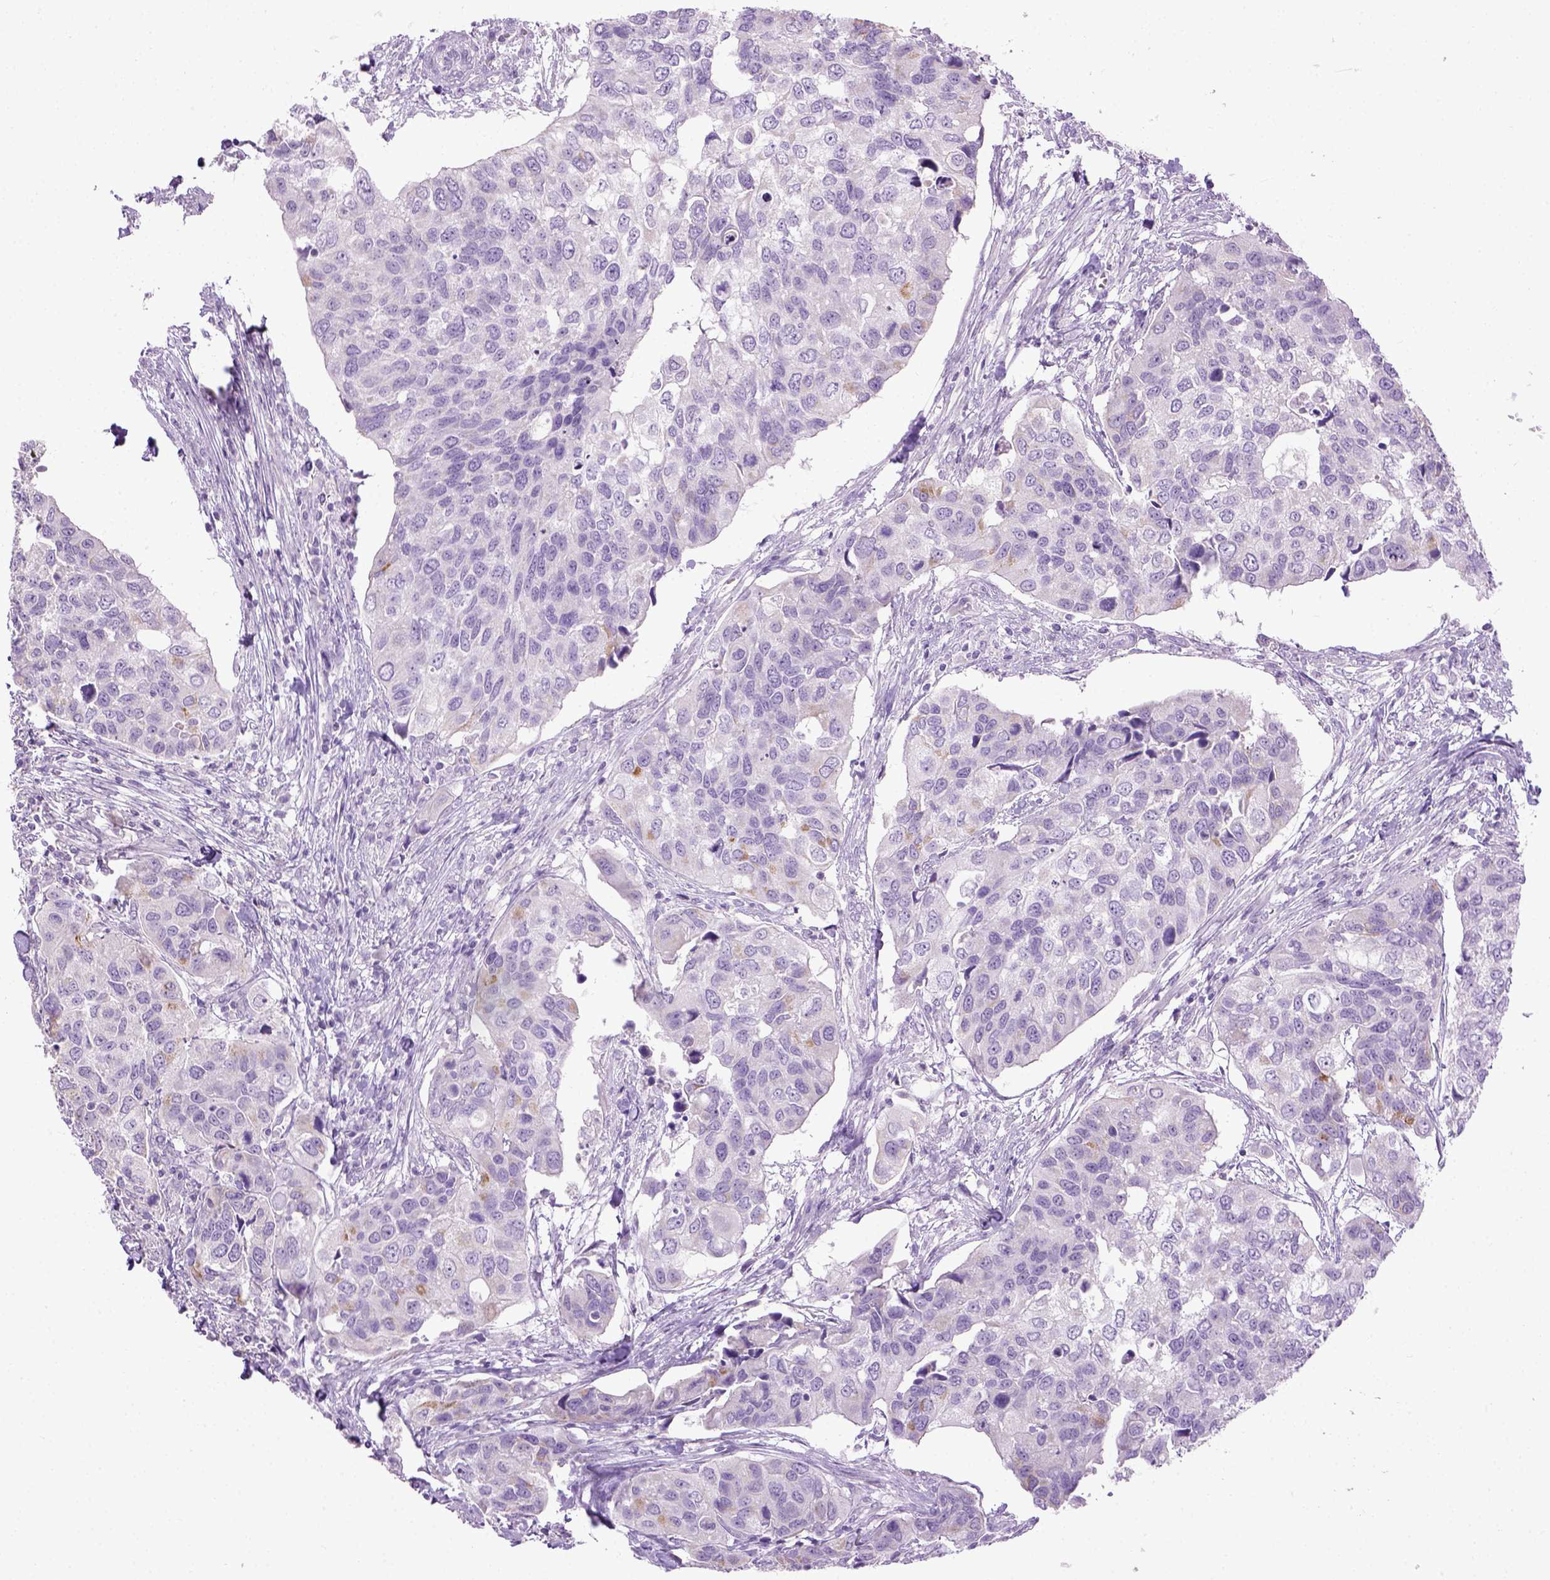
{"staining": {"intensity": "negative", "quantity": "none", "location": "none"}, "tissue": "urothelial cancer", "cell_type": "Tumor cells", "image_type": "cancer", "snomed": [{"axis": "morphology", "description": "Urothelial carcinoma, High grade"}, {"axis": "topography", "description": "Urinary bladder"}], "caption": "Urothelial carcinoma (high-grade) stained for a protein using IHC reveals no expression tumor cells.", "gene": "CYP24A1", "patient": {"sex": "male", "age": 60}}